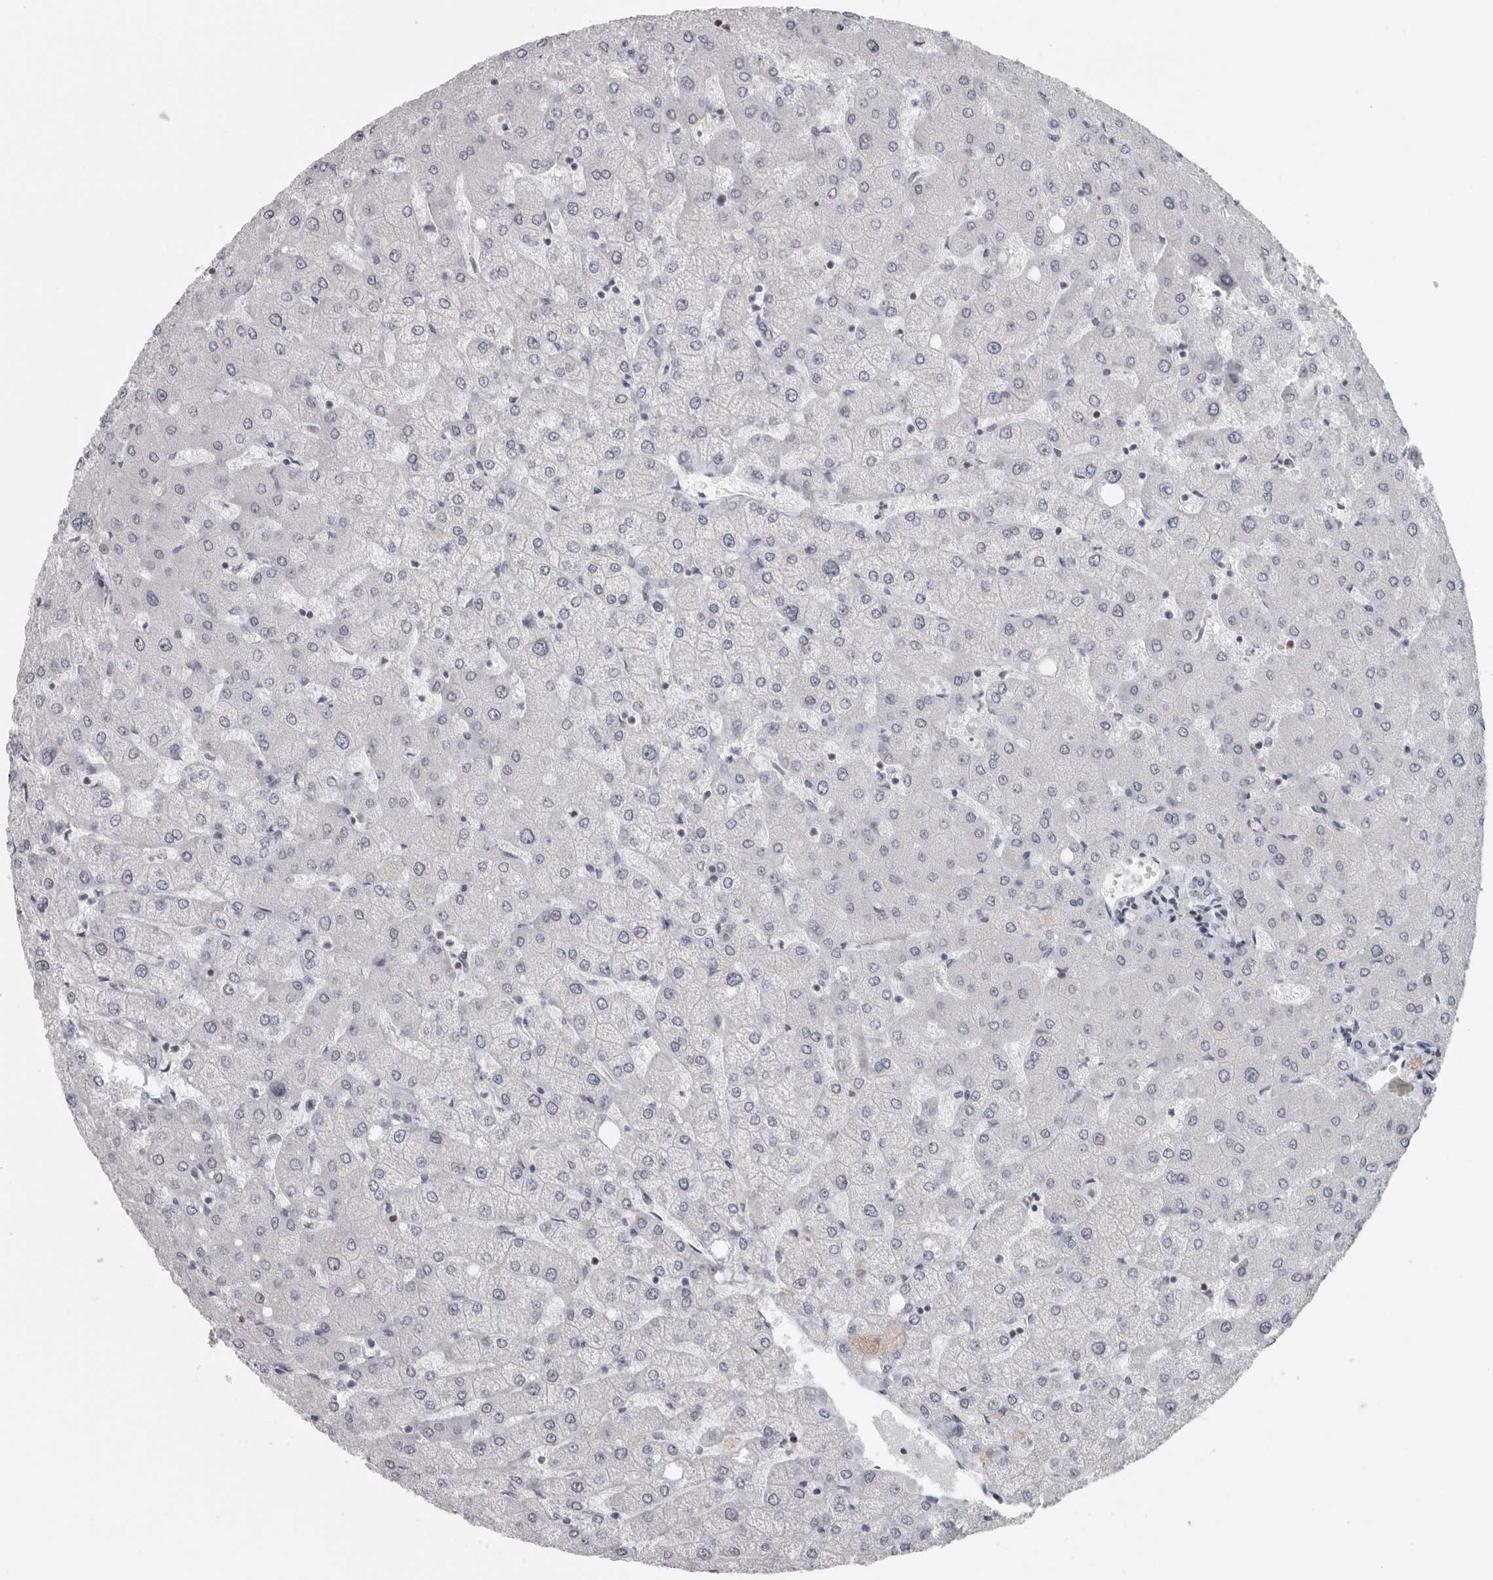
{"staining": {"intensity": "negative", "quantity": "none", "location": "none"}, "tissue": "liver", "cell_type": "Cholangiocytes", "image_type": "normal", "snomed": [{"axis": "morphology", "description": "Normal tissue, NOS"}, {"axis": "topography", "description": "Liver"}], "caption": "A histopathology image of liver stained for a protein reveals no brown staining in cholangiocytes. Nuclei are stained in blue.", "gene": "SATB2", "patient": {"sex": "female", "age": 54}}